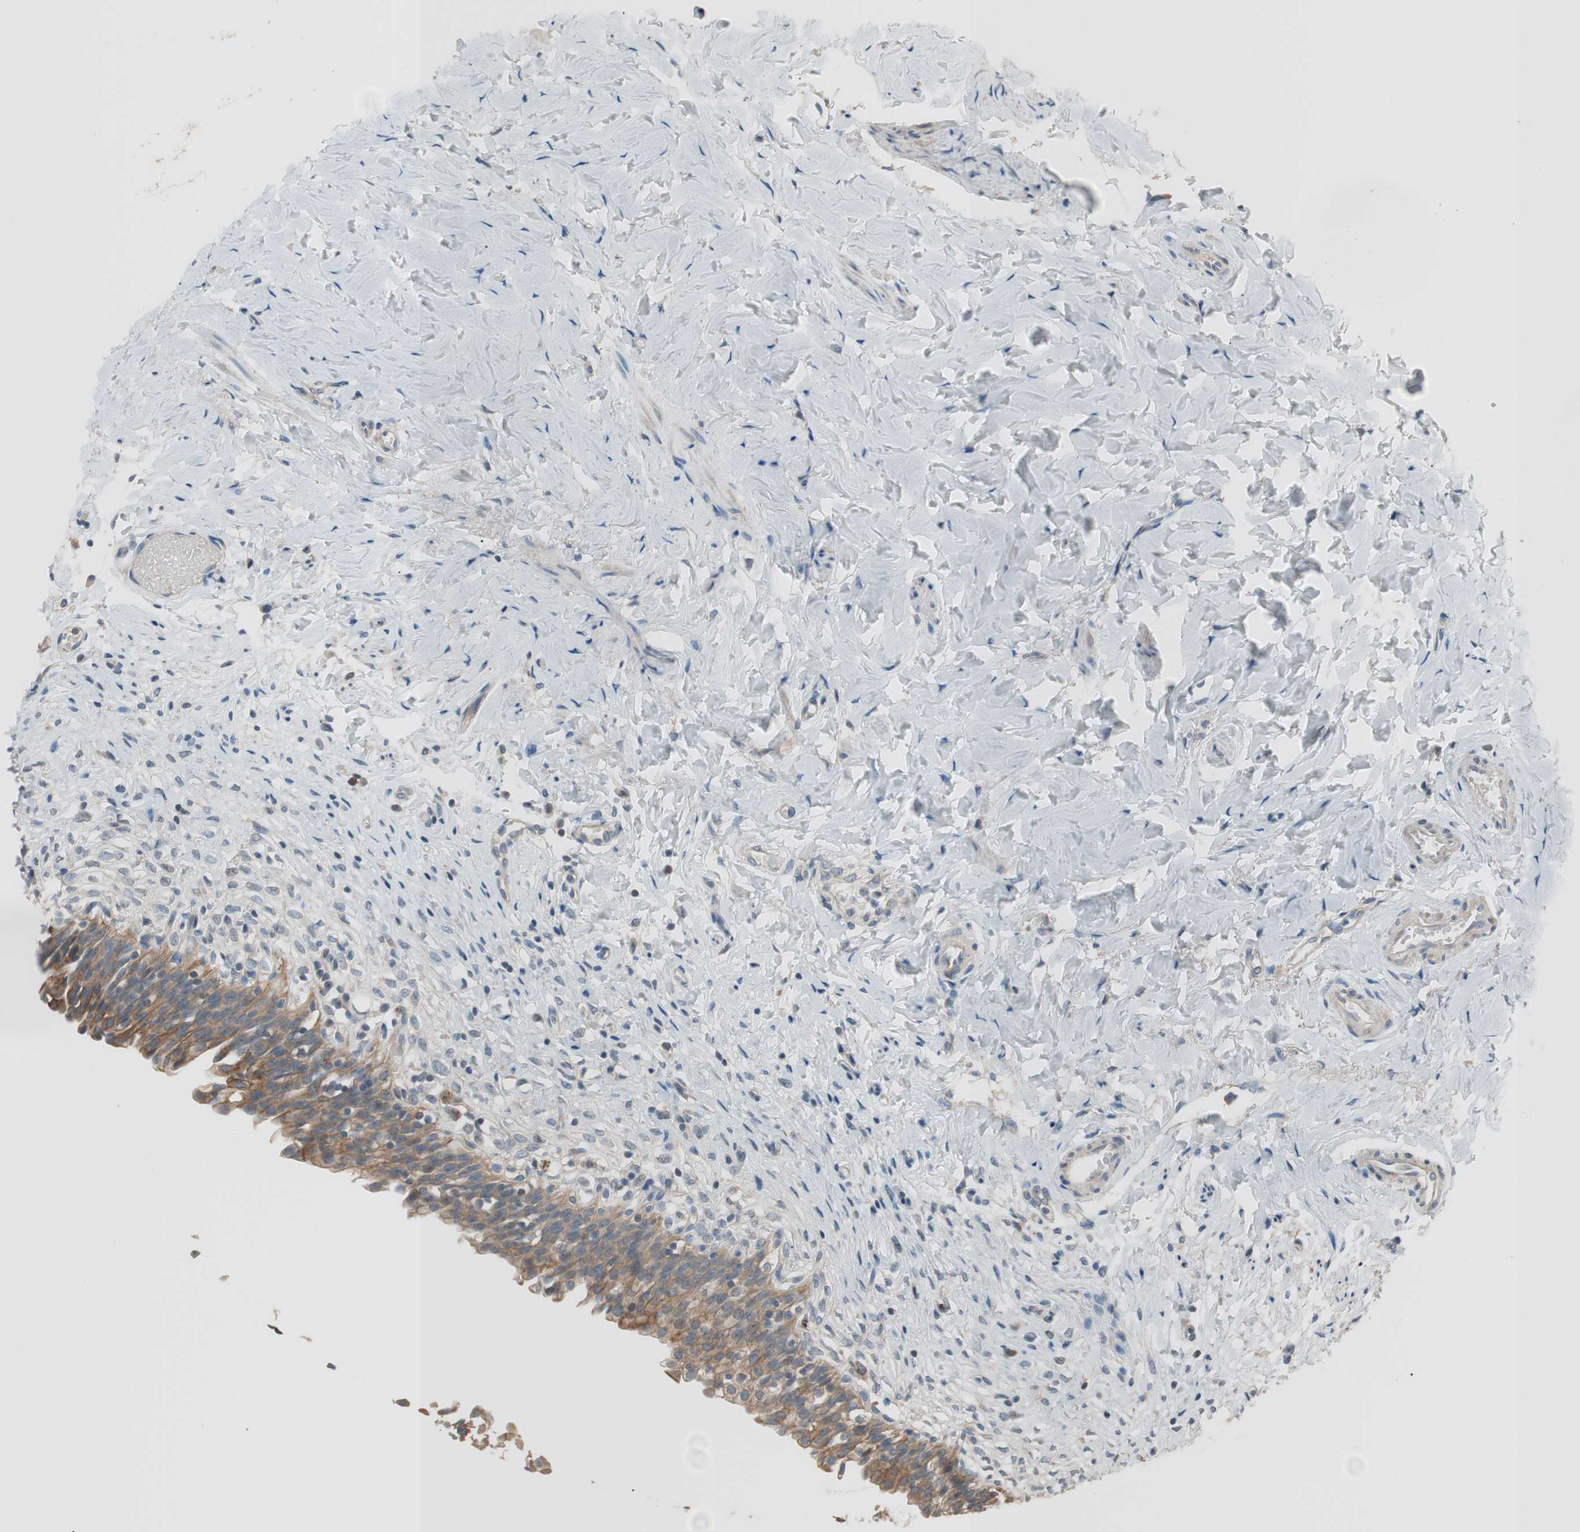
{"staining": {"intensity": "strong", "quantity": ">75%", "location": "cytoplasmic/membranous"}, "tissue": "urinary bladder", "cell_type": "Urothelial cells", "image_type": "normal", "snomed": [{"axis": "morphology", "description": "Normal tissue, NOS"}, {"axis": "morphology", "description": "Inflammation, NOS"}, {"axis": "topography", "description": "Urinary bladder"}], "caption": "Urinary bladder stained with IHC displays strong cytoplasmic/membranous positivity in approximately >75% of urothelial cells.", "gene": "FADS2", "patient": {"sex": "female", "age": 80}}